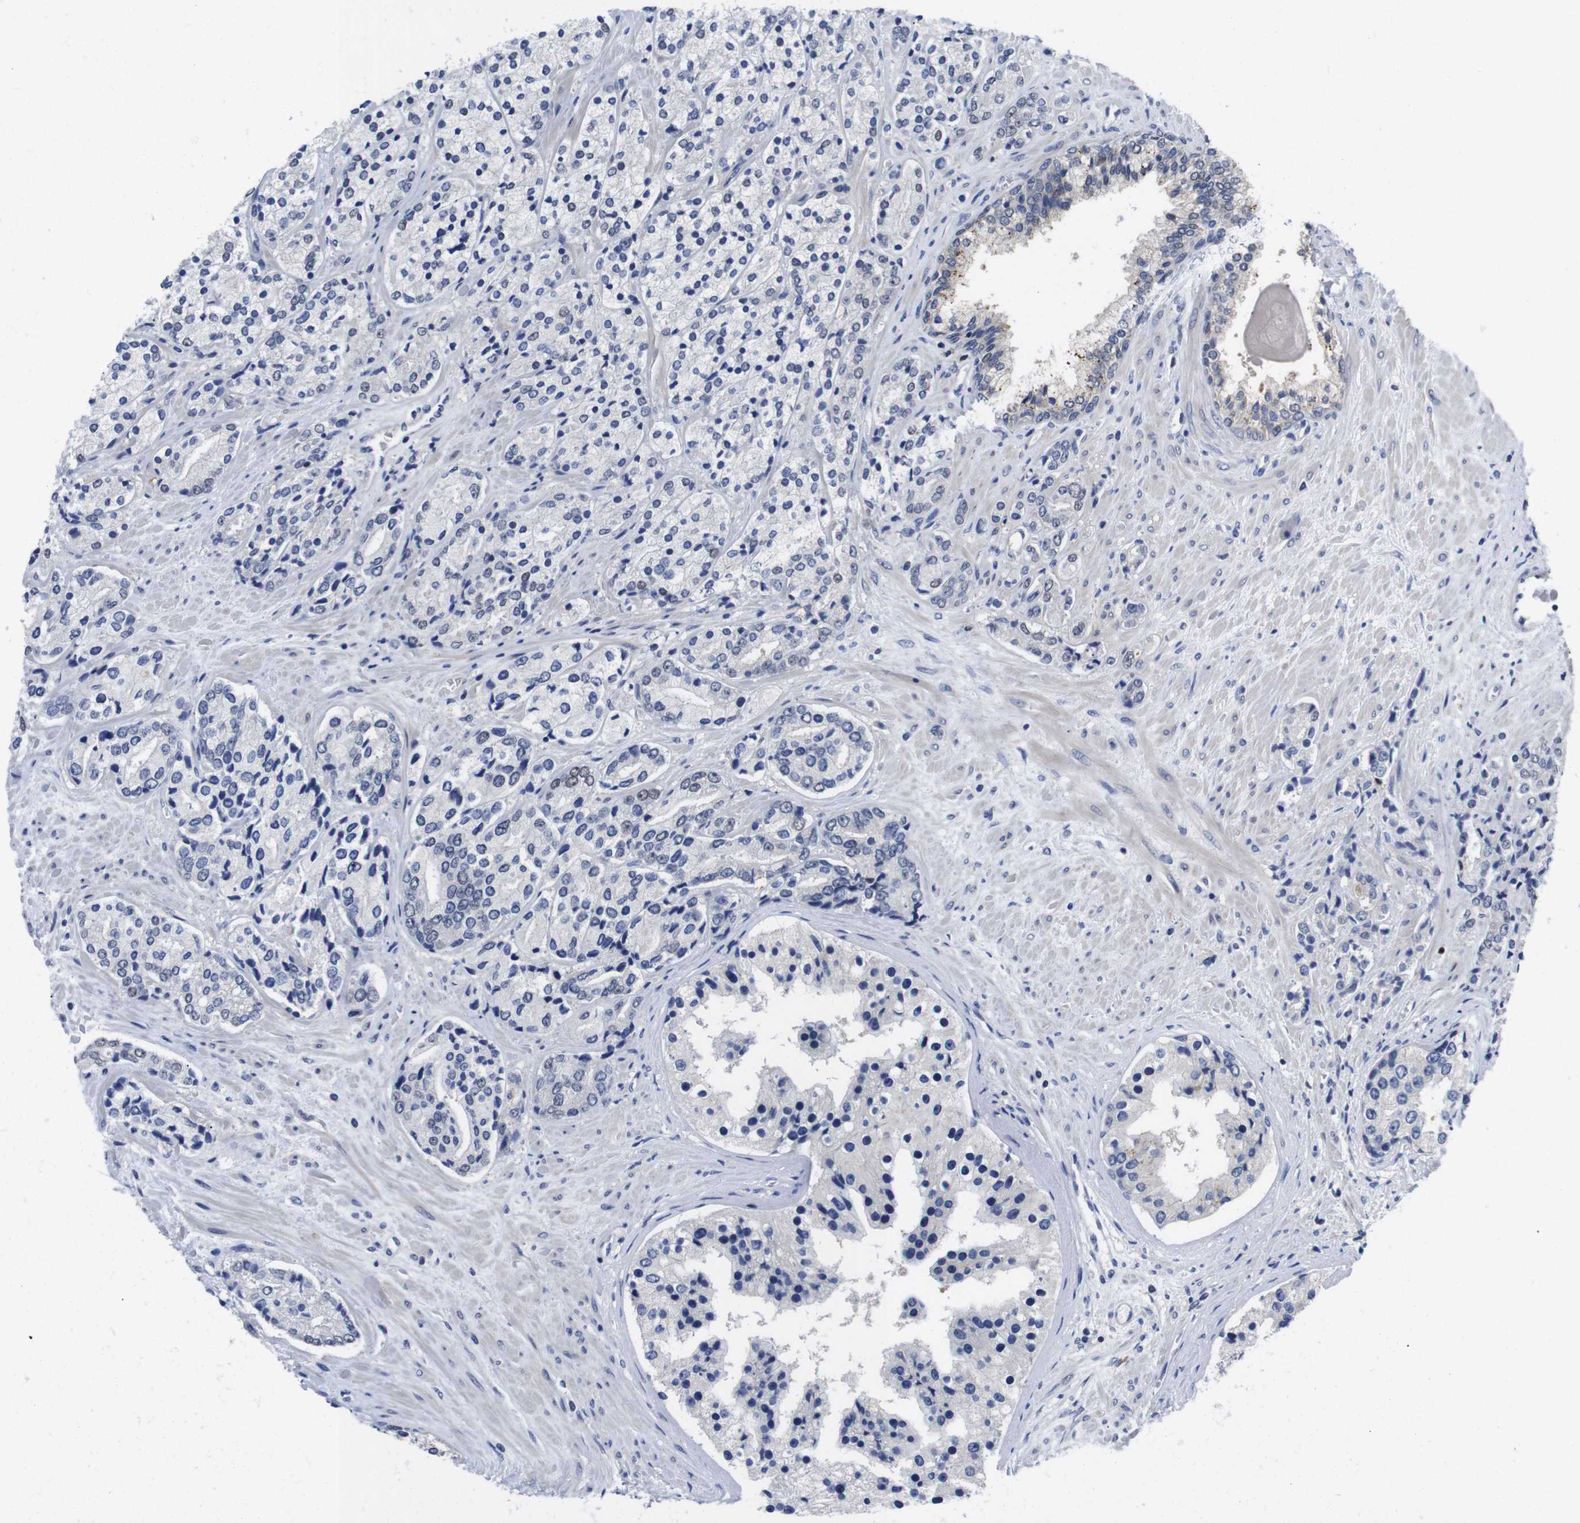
{"staining": {"intensity": "weak", "quantity": "<25%", "location": "nuclear"}, "tissue": "prostate cancer", "cell_type": "Tumor cells", "image_type": "cancer", "snomed": [{"axis": "morphology", "description": "Adenocarcinoma, High grade"}, {"axis": "topography", "description": "Prostate"}], "caption": "Human prostate cancer (adenocarcinoma (high-grade)) stained for a protein using immunohistochemistry exhibits no staining in tumor cells.", "gene": "FNTA", "patient": {"sex": "male", "age": 71}}